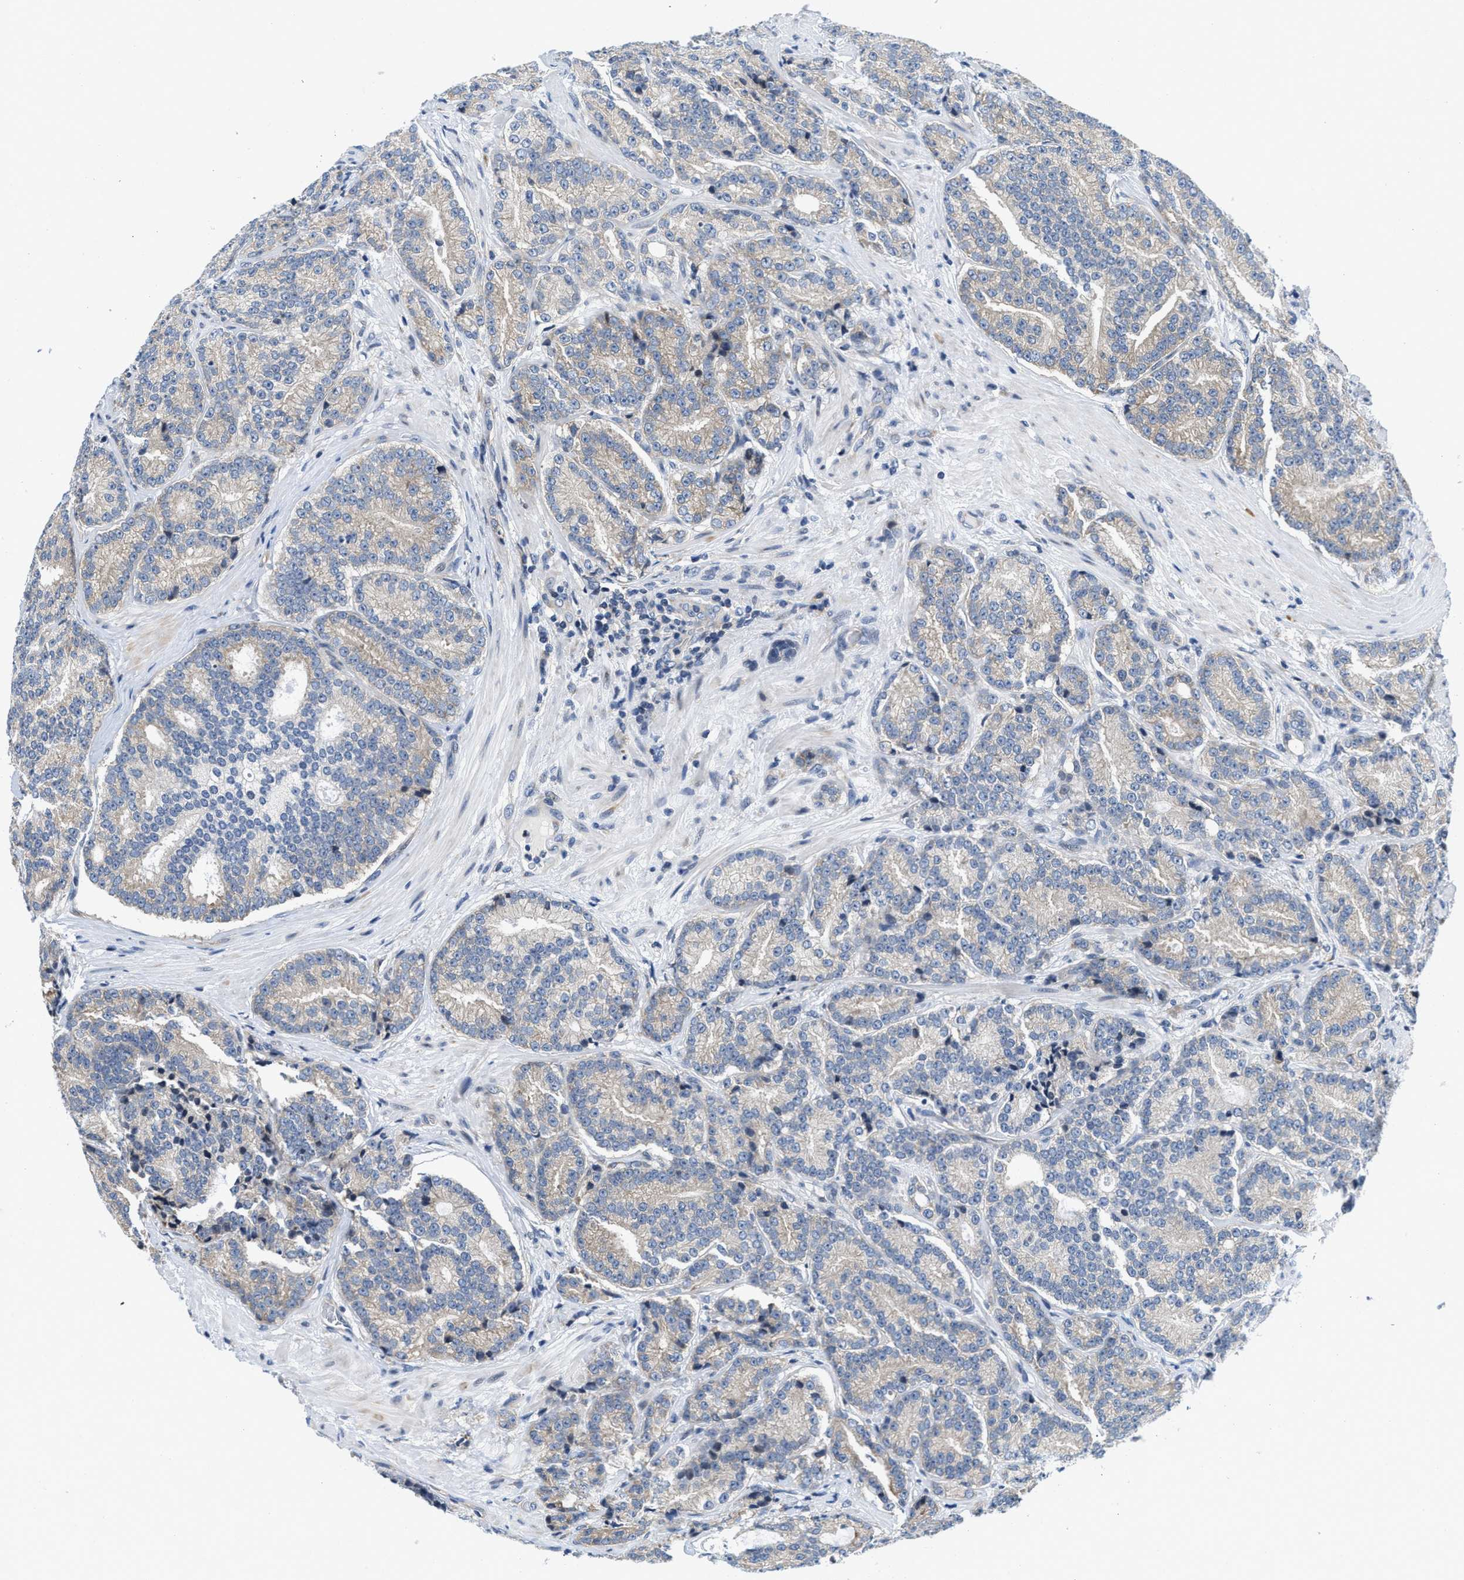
{"staining": {"intensity": "negative", "quantity": "none", "location": "none"}, "tissue": "prostate cancer", "cell_type": "Tumor cells", "image_type": "cancer", "snomed": [{"axis": "morphology", "description": "Adenocarcinoma, High grade"}, {"axis": "topography", "description": "Prostate"}], "caption": "Immunohistochemical staining of human prostate high-grade adenocarcinoma exhibits no significant staining in tumor cells.", "gene": "IKBKE", "patient": {"sex": "male", "age": 61}}